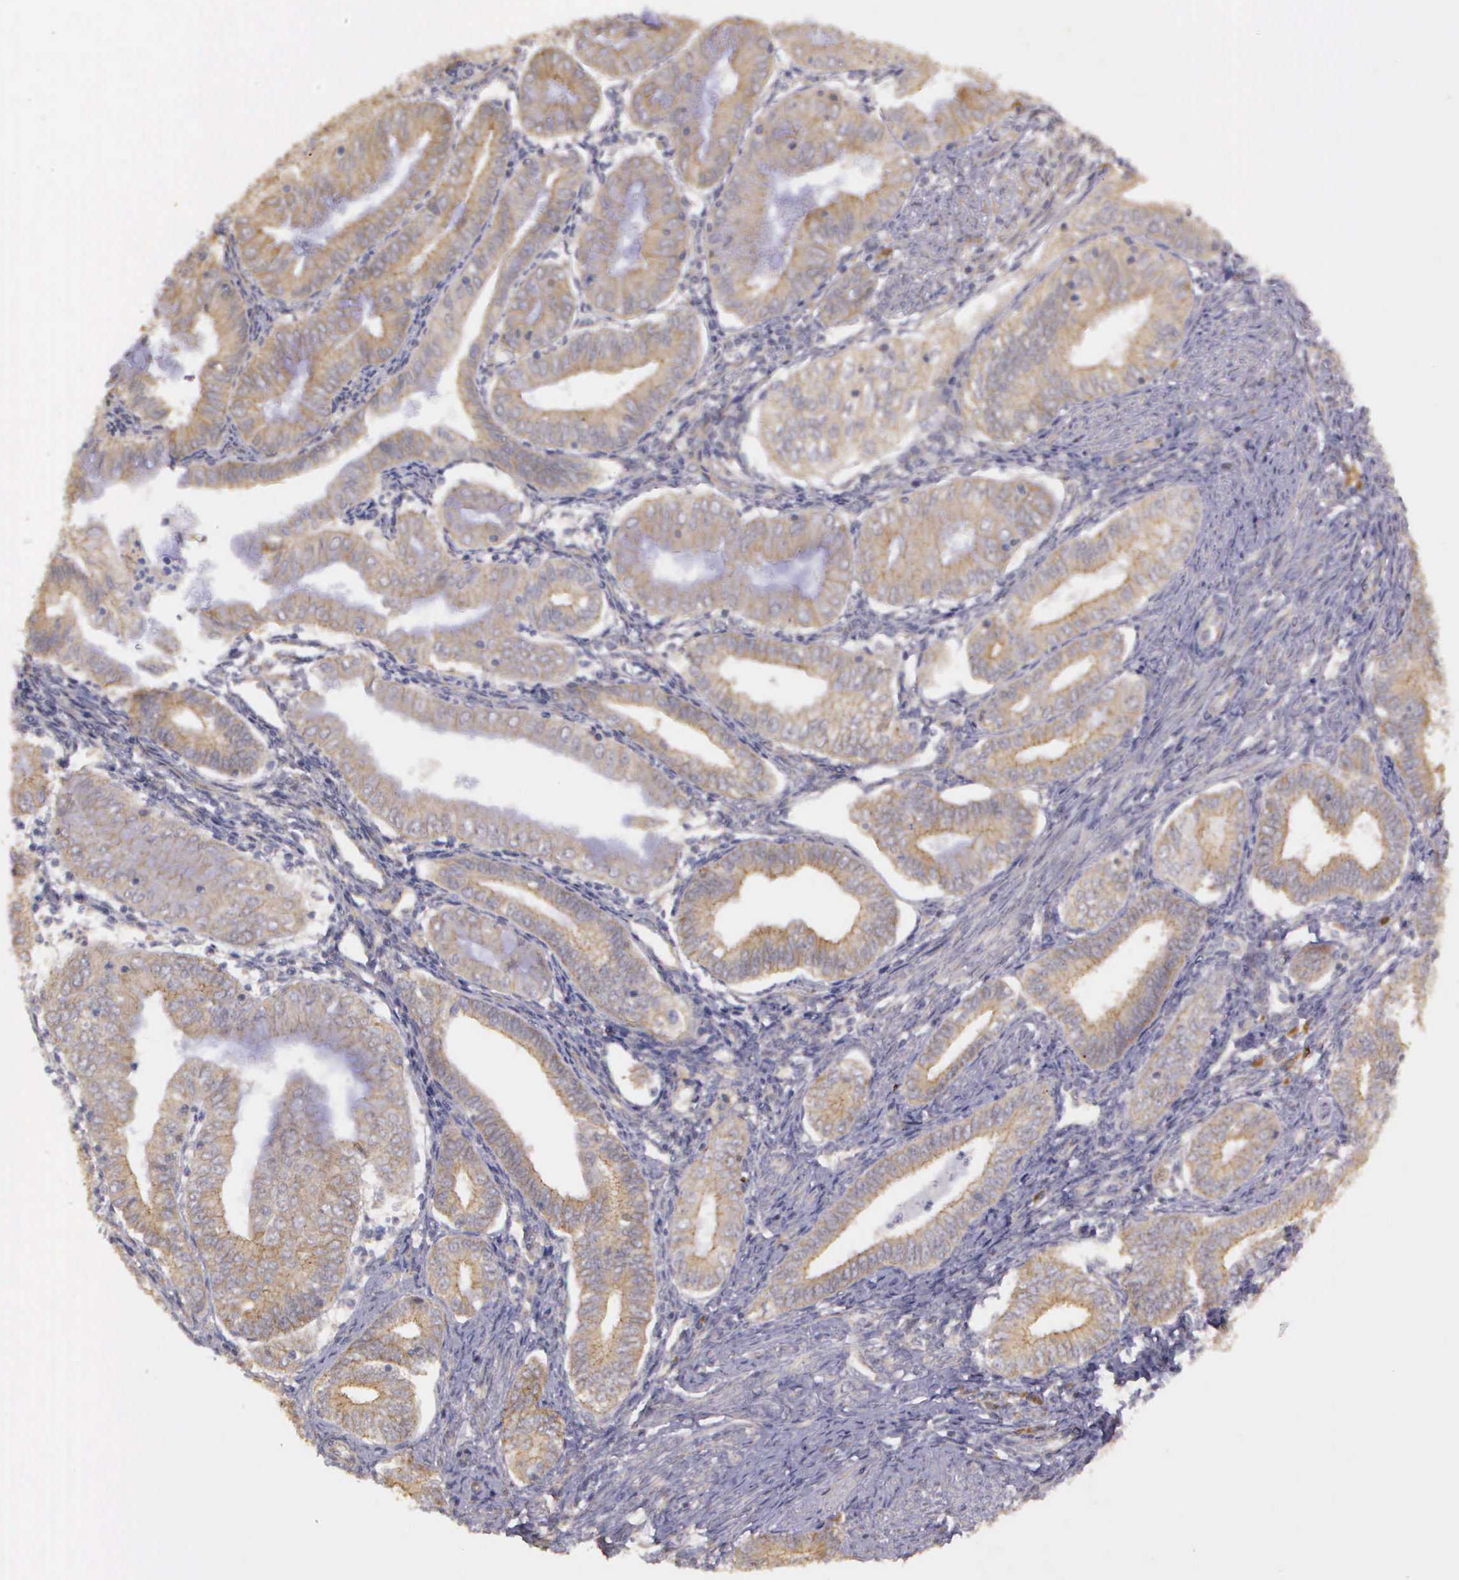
{"staining": {"intensity": "moderate", "quantity": ">75%", "location": "cytoplasmic/membranous"}, "tissue": "endometrial cancer", "cell_type": "Tumor cells", "image_type": "cancer", "snomed": [{"axis": "morphology", "description": "Adenocarcinoma, NOS"}, {"axis": "topography", "description": "Endometrium"}], "caption": "Immunohistochemical staining of endometrial cancer displays medium levels of moderate cytoplasmic/membranous expression in about >75% of tumor cells. Using DAB (3,3'-diaminobenzidine) (brown) and hematoxylin (blue) stains, captured at high magnification using brightfield microscopy.", "gene": "EIF5", "patient": {"sex": "female", "age": 55}}